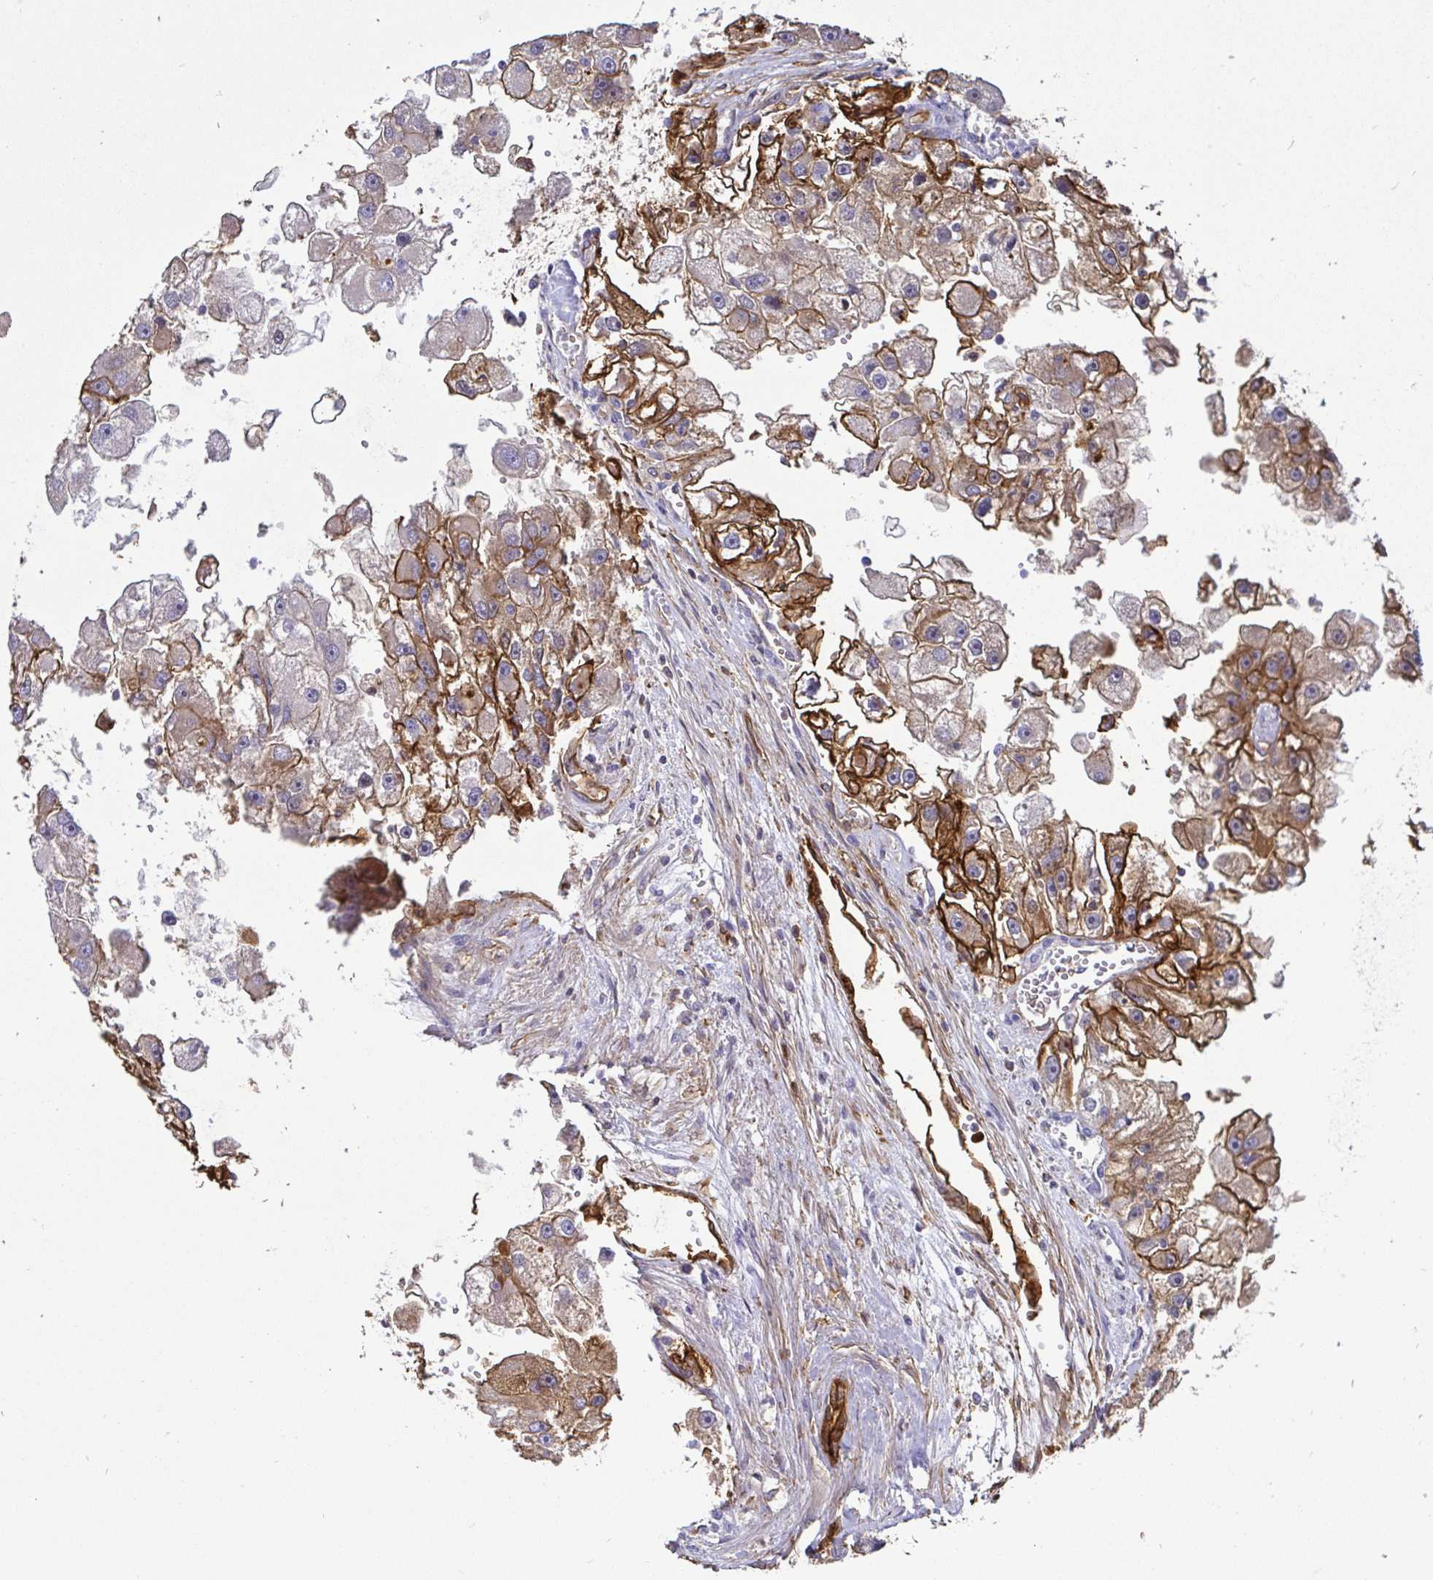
{"staining": {"intensity": "moderate", "quantity": ">75%", "location": "cytoplasmic/membranous"}, "tissue": "renal cancer", "cell_type": "Tumor cells", "image_type": "cancer", "snomed": [{"axis": "morphology", "description": "Adenocarcinoma, NOS"}, {"axis": "topography", "description": "Kidney"}], "caption": "Brown immunohistochemical staining in human renal cancer demonstrates moderate cytoplasmic/membranous positivity in about >75% of tumor cells.", "gene": "ANXA2", "patient": {"sex": "male", "age": 63}}